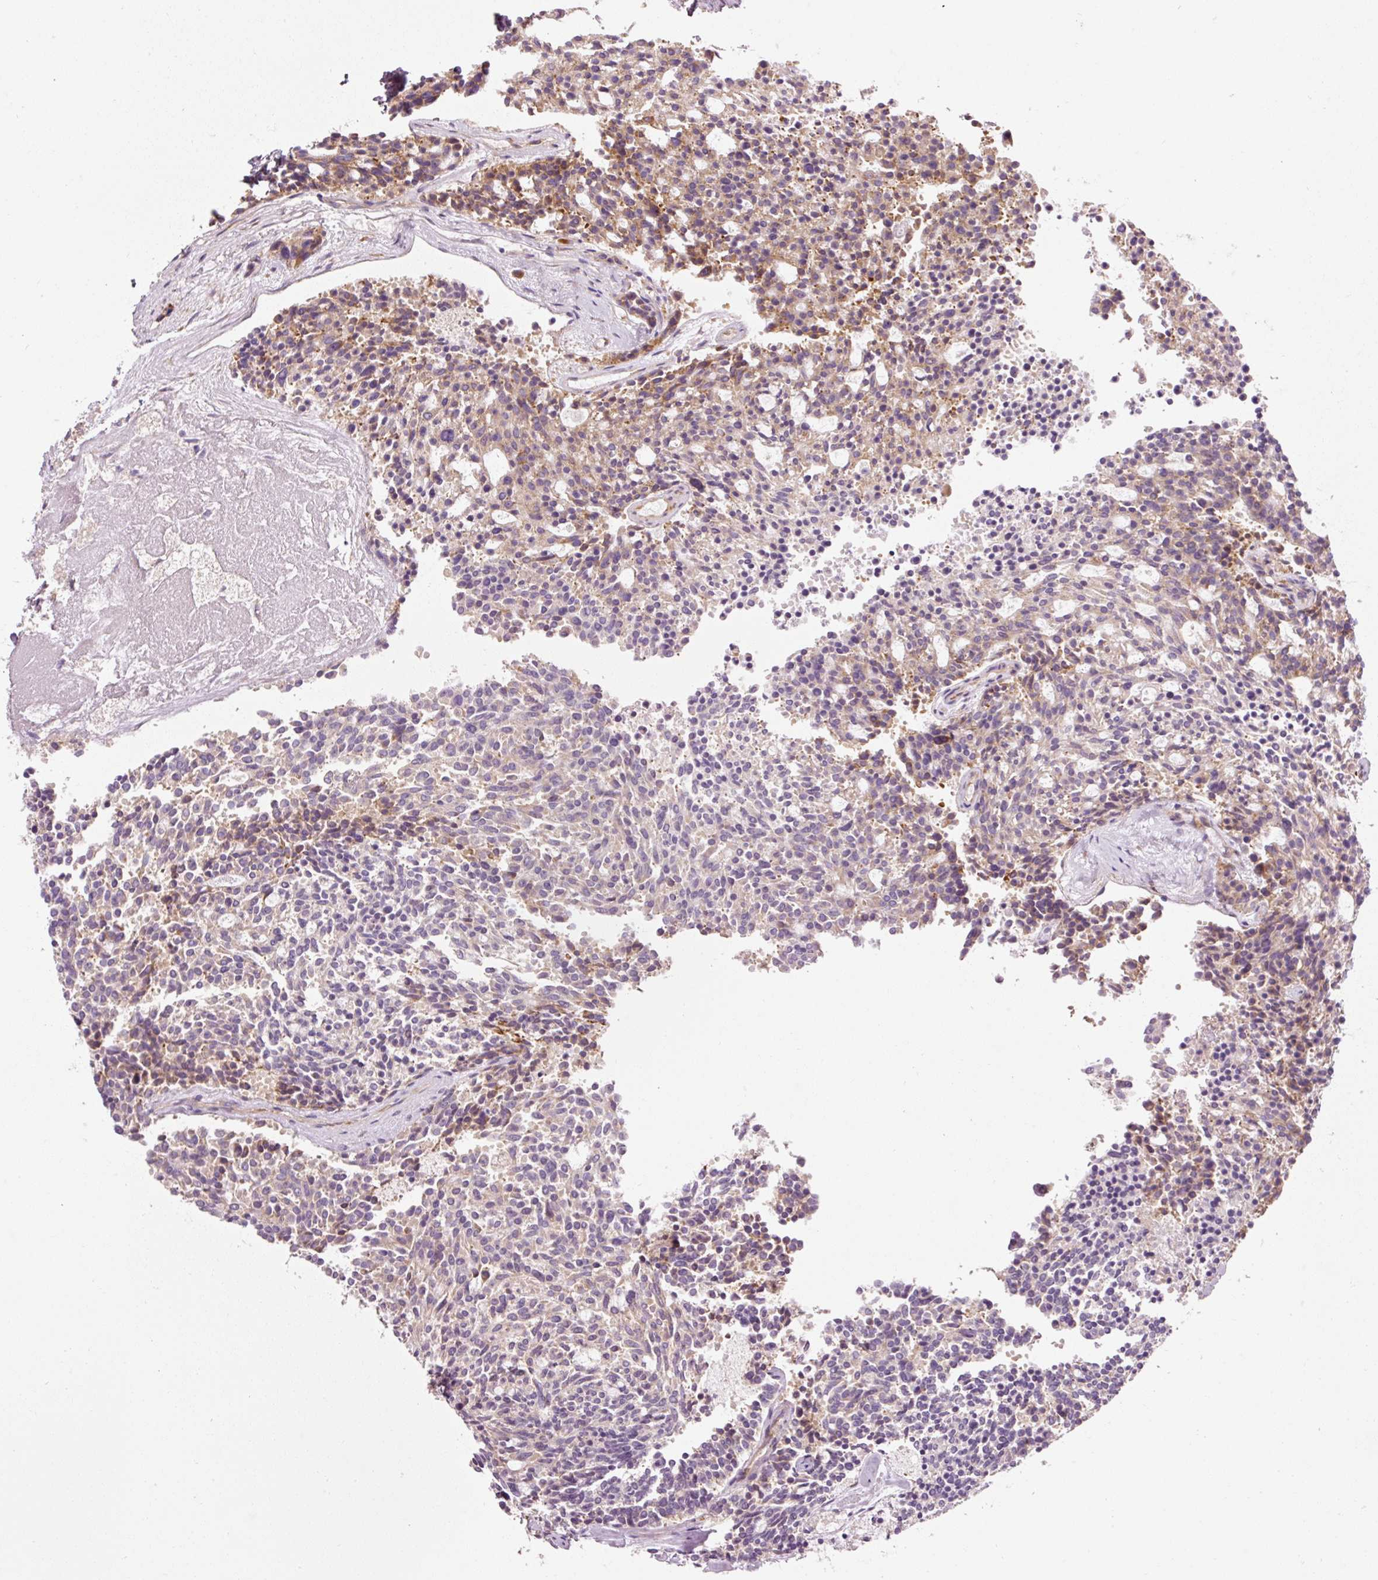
{"staining": {"intensity": "moderate", "quantity": ">75%", "location": "cytoplasmic/membranous"}, "tissue": "carcinoid", "cell_type": "Tumor cells", "image_type": "cancer", "snomed": [{"axis": "morphology", "description": "Carcinoid, malignant, NOS"}, {"axis": "topography", "description": "Pancreas"}], "caption": "An IHC image of tumor tissue is shown. Protein staining in brown shows moderate cytoplasmic/membranous positivity in carcinoid (malignant) within tumor cells.", "gene": "RPL10A", "patient": {"sex": "female", "age": 54}}